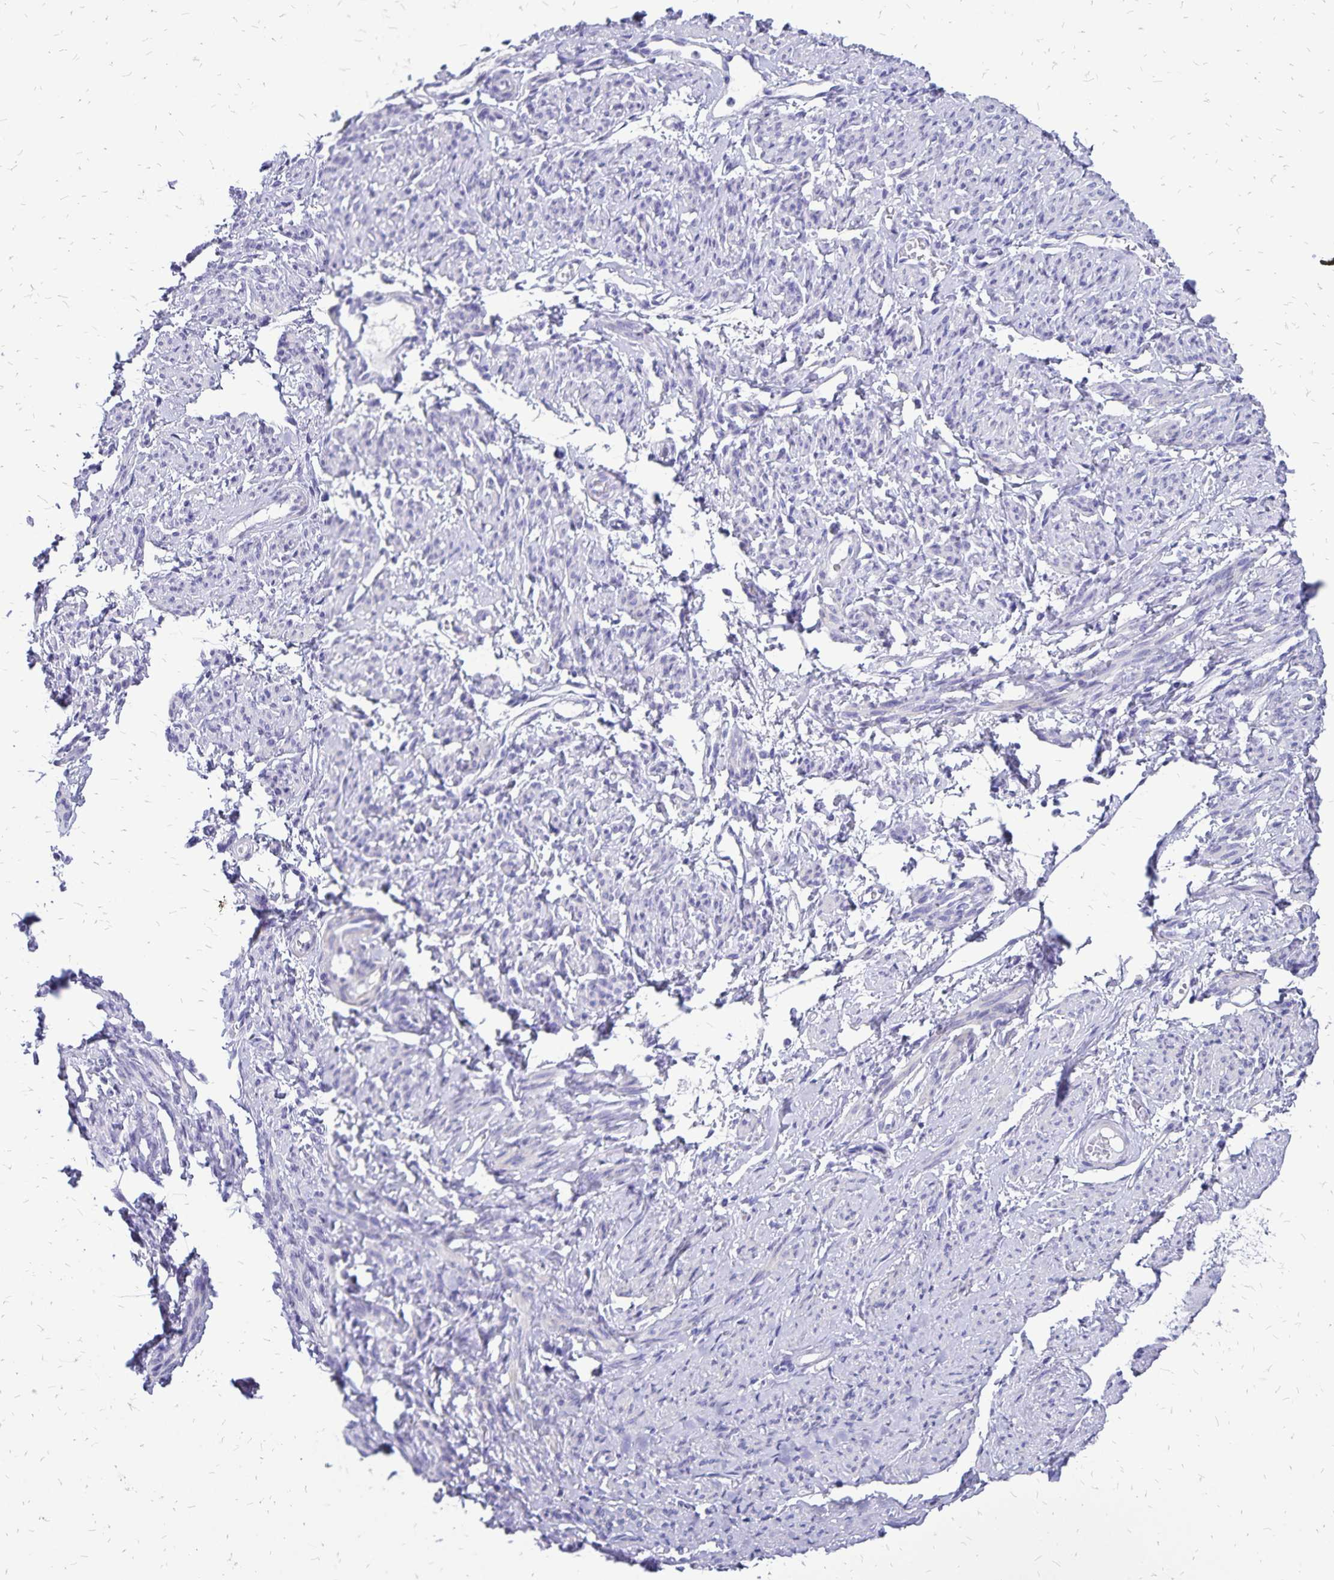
{"staining": {"intensity": "weak", "quantity": "25%-75%", "location": "cytoplasmic/membranous"}, "tissue": "smooth muscle", "cell_type": "Smooth muscle cells", "image_type": "normal", "snomed": [{"axis": "morphology", "description": "Normal tissue, NOS"}, {"axis": "topography", "description": "Smooth muscle"}], "caption": "IHC photomicrograph of unremarkable smooth muscle: human smooth muscle stained using immunohistochemistry displays low levels of weak protein expression localized specifically in the cytoplasmic/membranous of smooth muscle cells, appearing as a cytoplasmic/membranous brown color.", "gene": "HMGB3", "patient": {"sex": "female", "age": 65}}